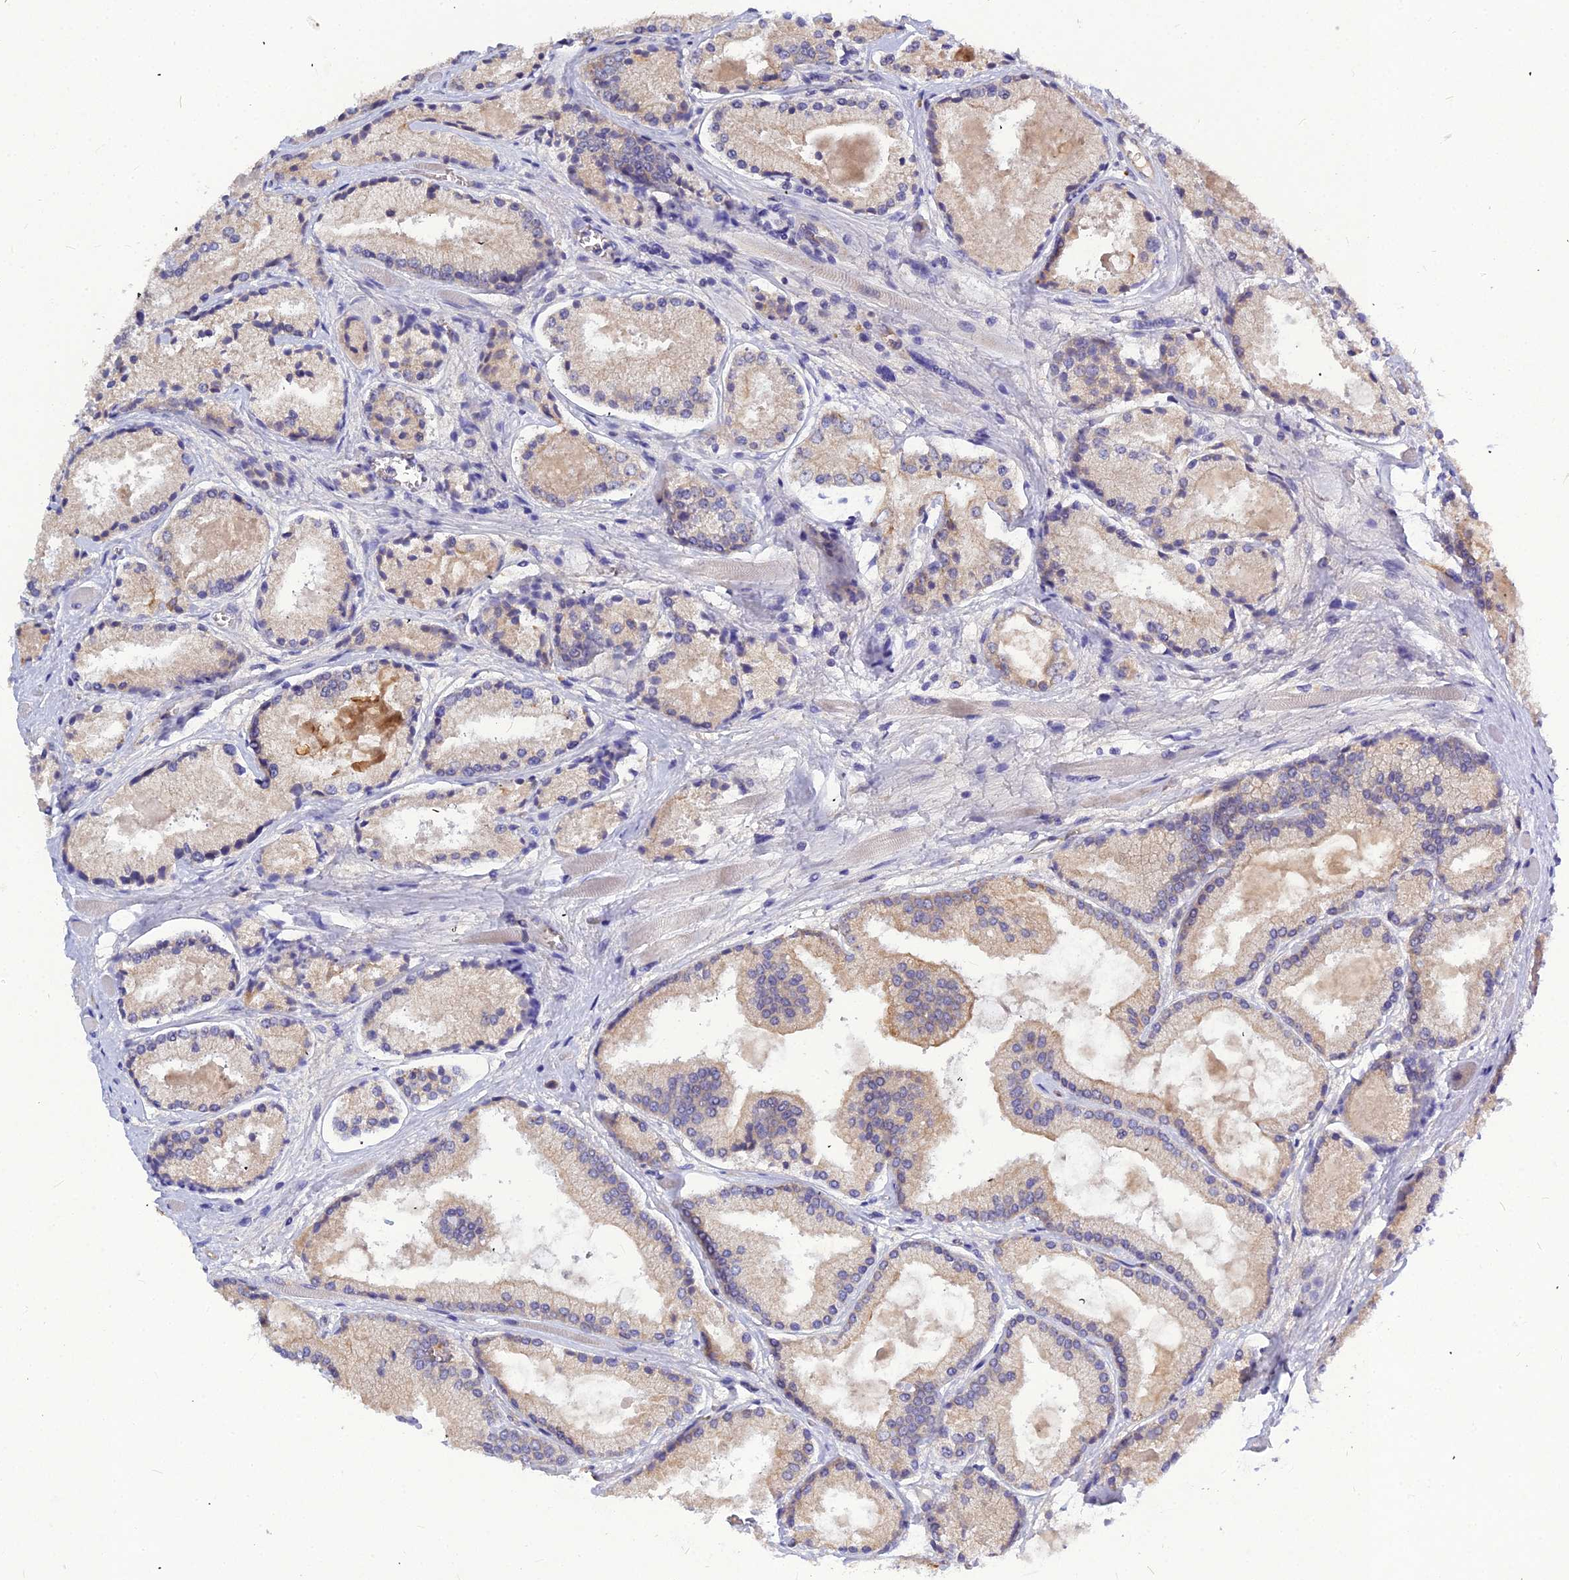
{"staining": {"intensity": "moderate", "quantity": "<25%", "location": "cytoplasmic/membranous"}, "tissue": "prostate cancer", "cell_type": "Tumor cells", "image_type": "cancer", "snomed": [{"axis": "morphology", "description": "Adenocarcinoma, High grade"}, {"axis": "topography", "description": "Prostate"}], "caption": "A micrograph of prostate adenocarcinoma (high-grade) stained for a protein reveals moderate cytoplasmic/membranous brown staining in tumor cells. (DAB = brown stain, brightfield microscopy at high magnification).", "gene": "DMRTA1", "patient": {"sex": "male", "age": 67}}